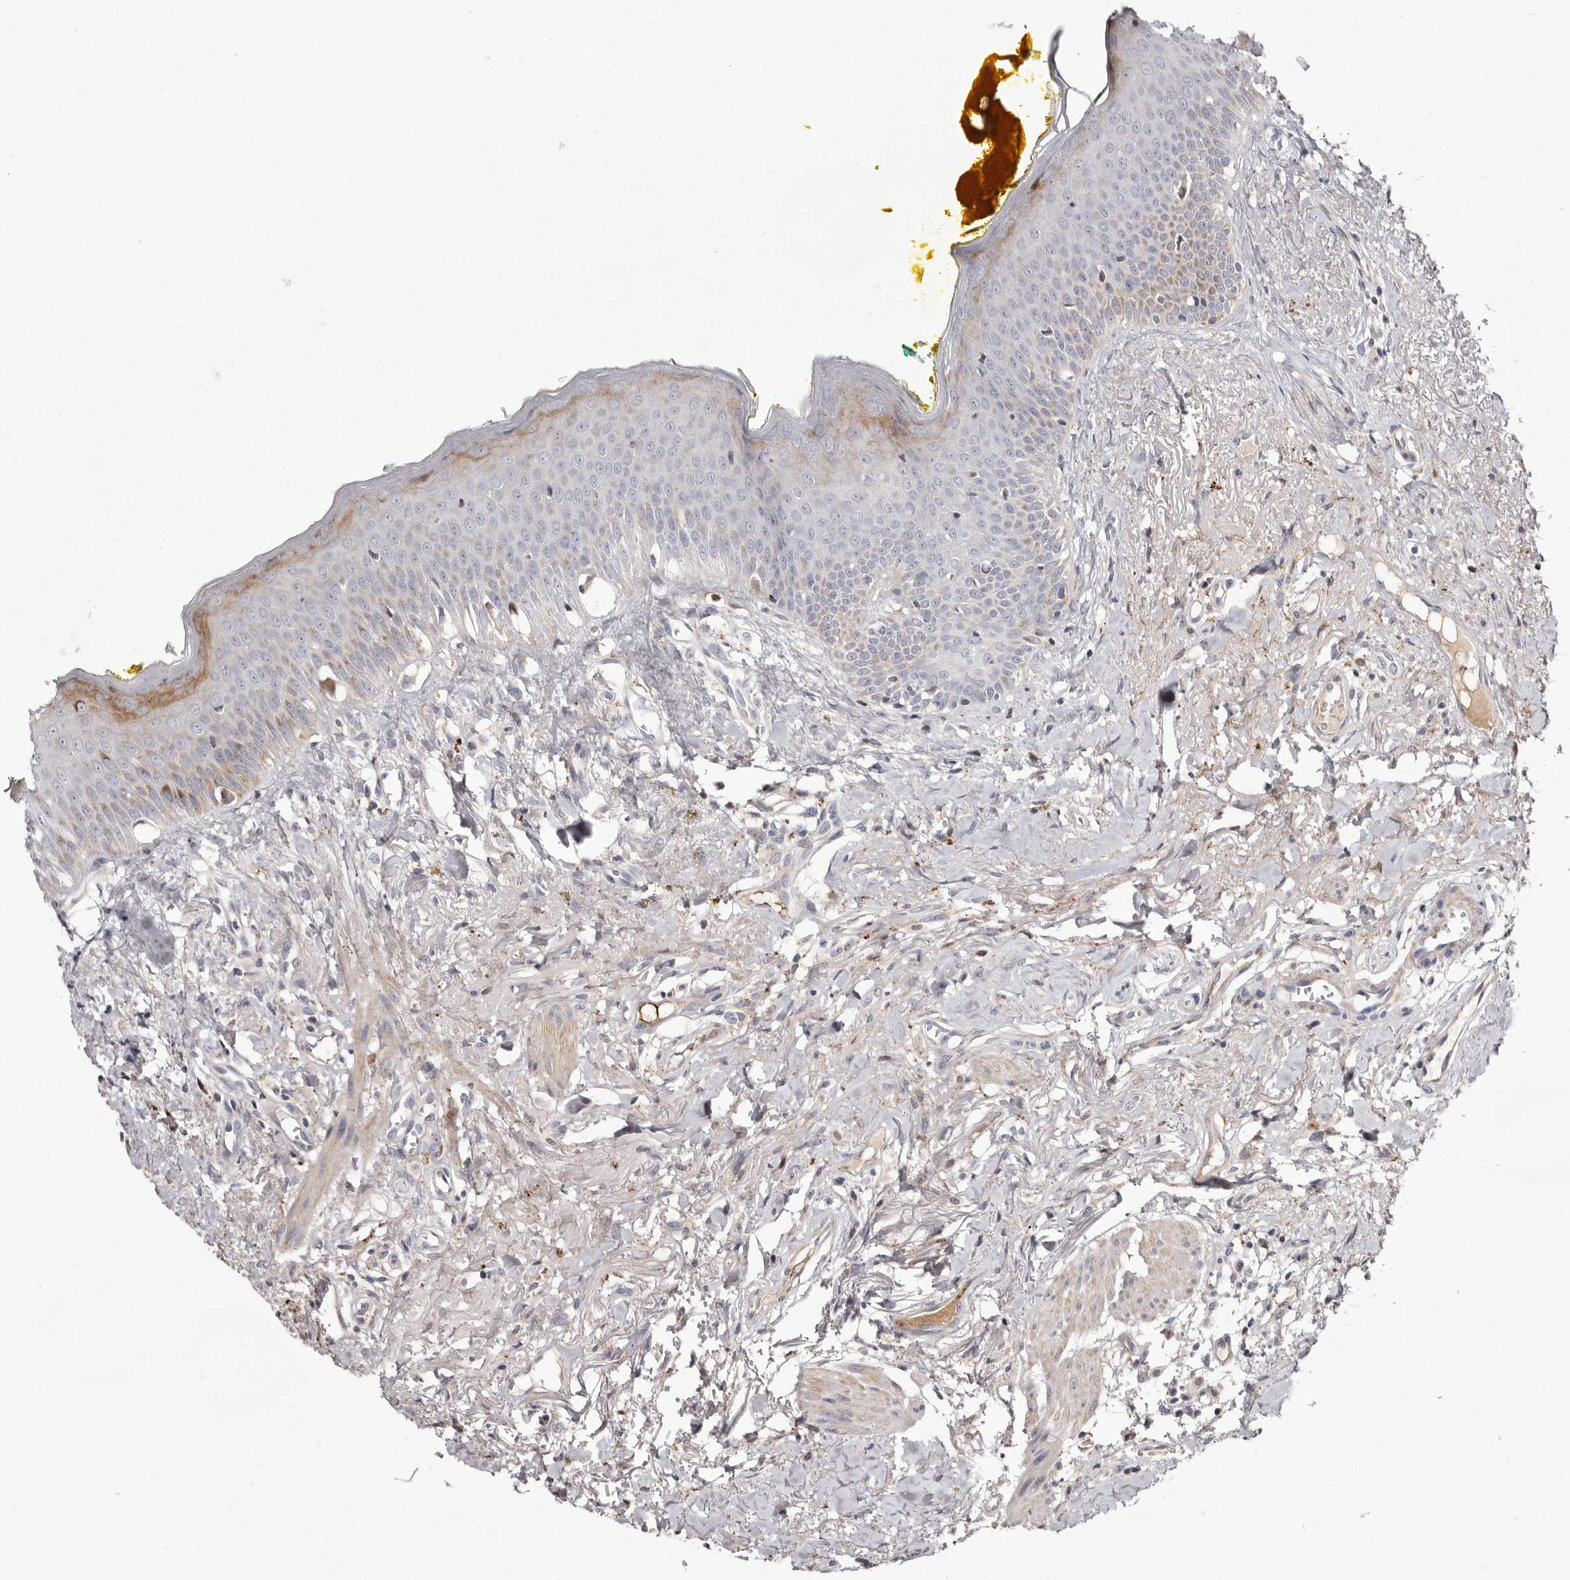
{"staining": {"intensity": "weak", "quantity": "25%-75%", "location": "cytoplasmic/membranous"}, "tissue": "oral mucosa", "cell_type": "Squamous epithelial cells", "image_type": "normal", "snomed": [{"axis": "morphology", "description": "Normal tissue, NOS"}, {"axis": "topography", "description": "Oral tissue"}], "caption": "Oral mucosa stained with IHC demonstrates weak cytoplasmic/membranous positivity in approximately 25%-75% of squamous epithelial cells.", "gene": "NUBPL", "patient": {"sex": "female", "age": 70}}